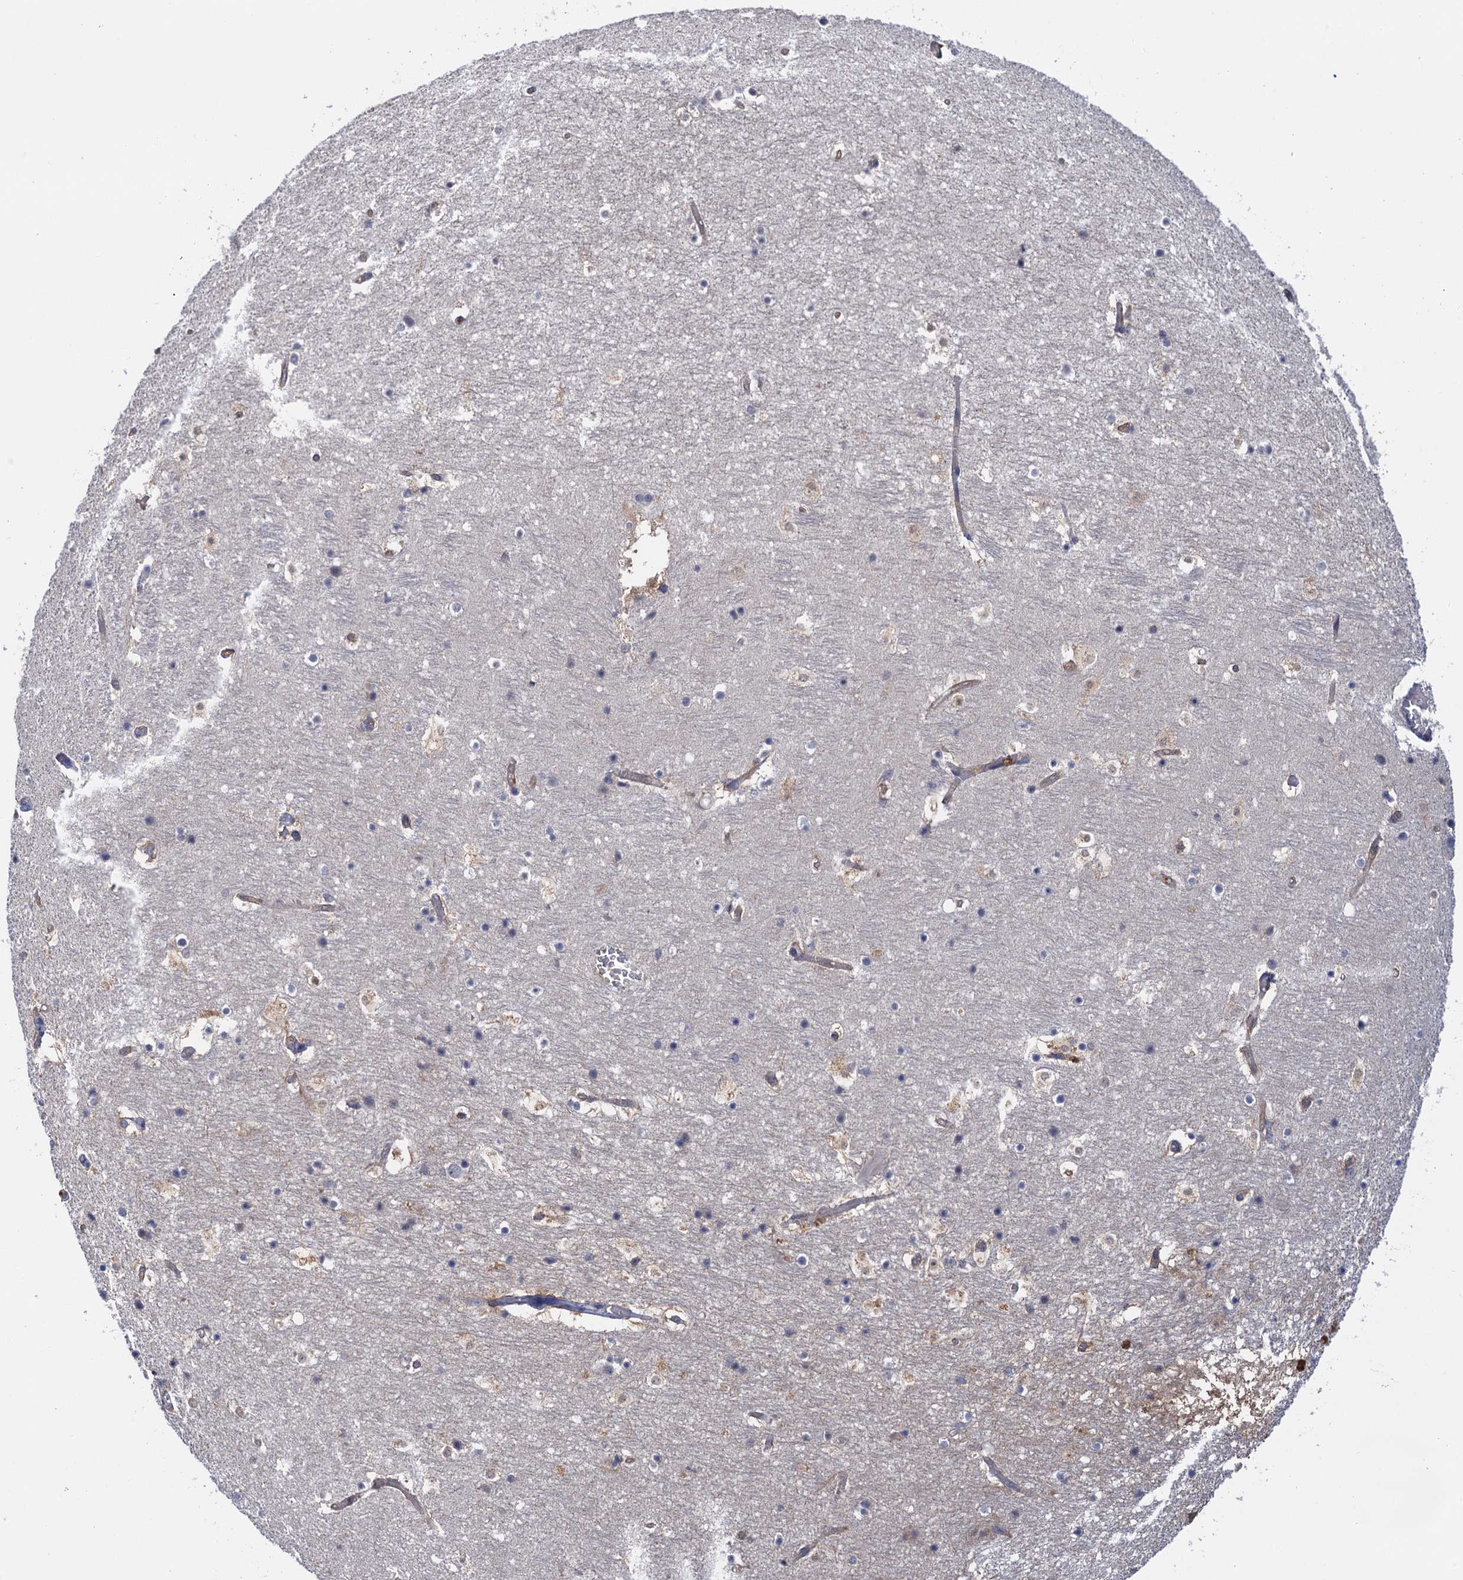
{"staining": {"intensity": "negative", "quantity": "none", "location": "none"}, "tissue": "hippocampus", "cell_type": "Glial cells", "image_type": "normal", "snomed": [{"axis": "morphology", "description": "Normal tissue, NOS"}, {"axis": "topography", "description": "Hippocampus"}], "caption": "This is an immunohistochemistry histopathology image of normal hippocampus. There is no staining in glial cells.", "gene": "NEK8", "patient": {"sex": "female", "age": 52}}